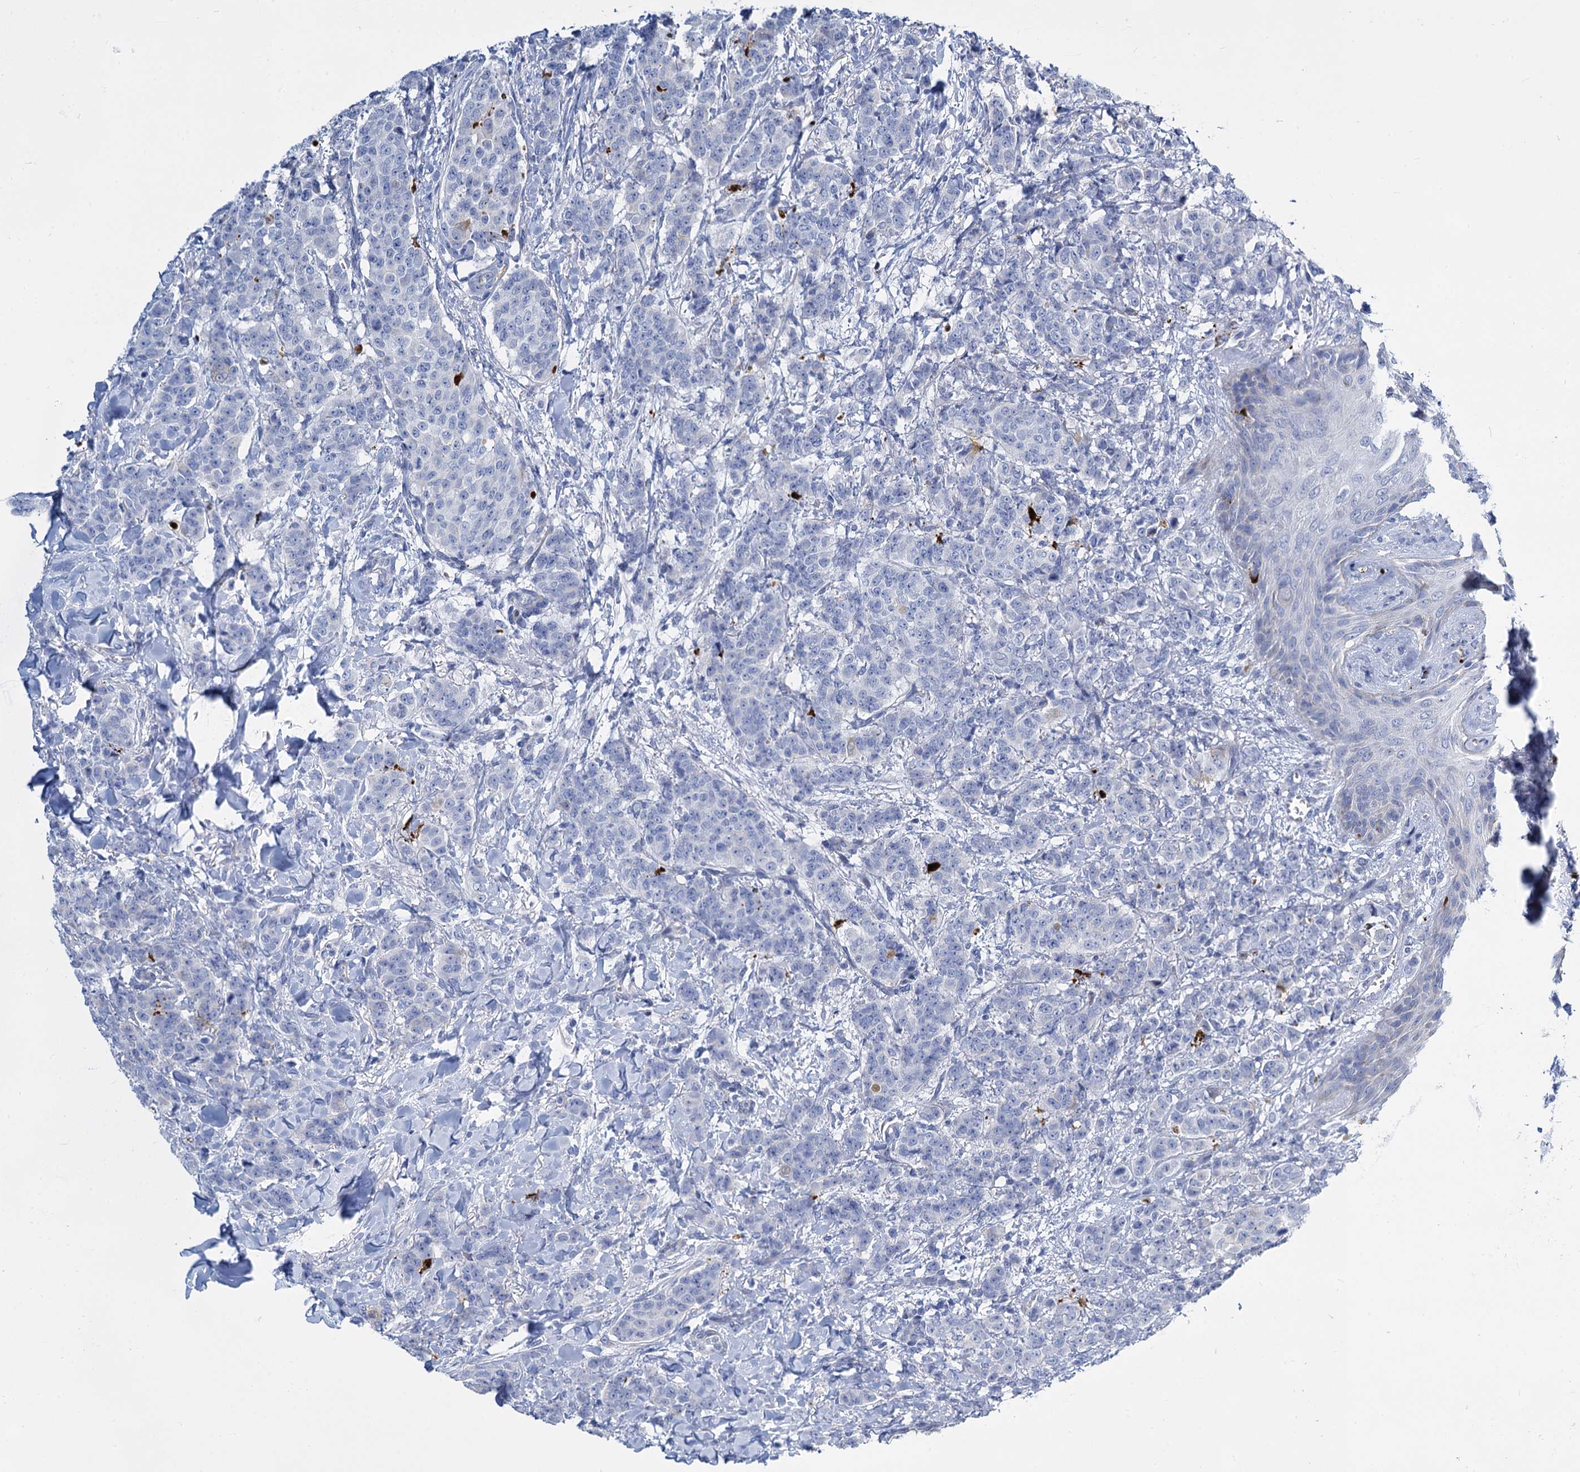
{"staining": {"intensity": "negative", "quantity": "none", "location": "none"}, "tissue": "breast cancer", "cell_type": "Tumor cells", "image_type": "cancer", "snomed": [{"axis": "morphology", "description": "Duct carcinoma"}, {"axis": "topography", "description": "Breast"}], "caption": "An image of human breast cancer is negative for staining in tumor cells.", "gene": "TRIM77", "patient": {"sex": "female", "age": 40}}